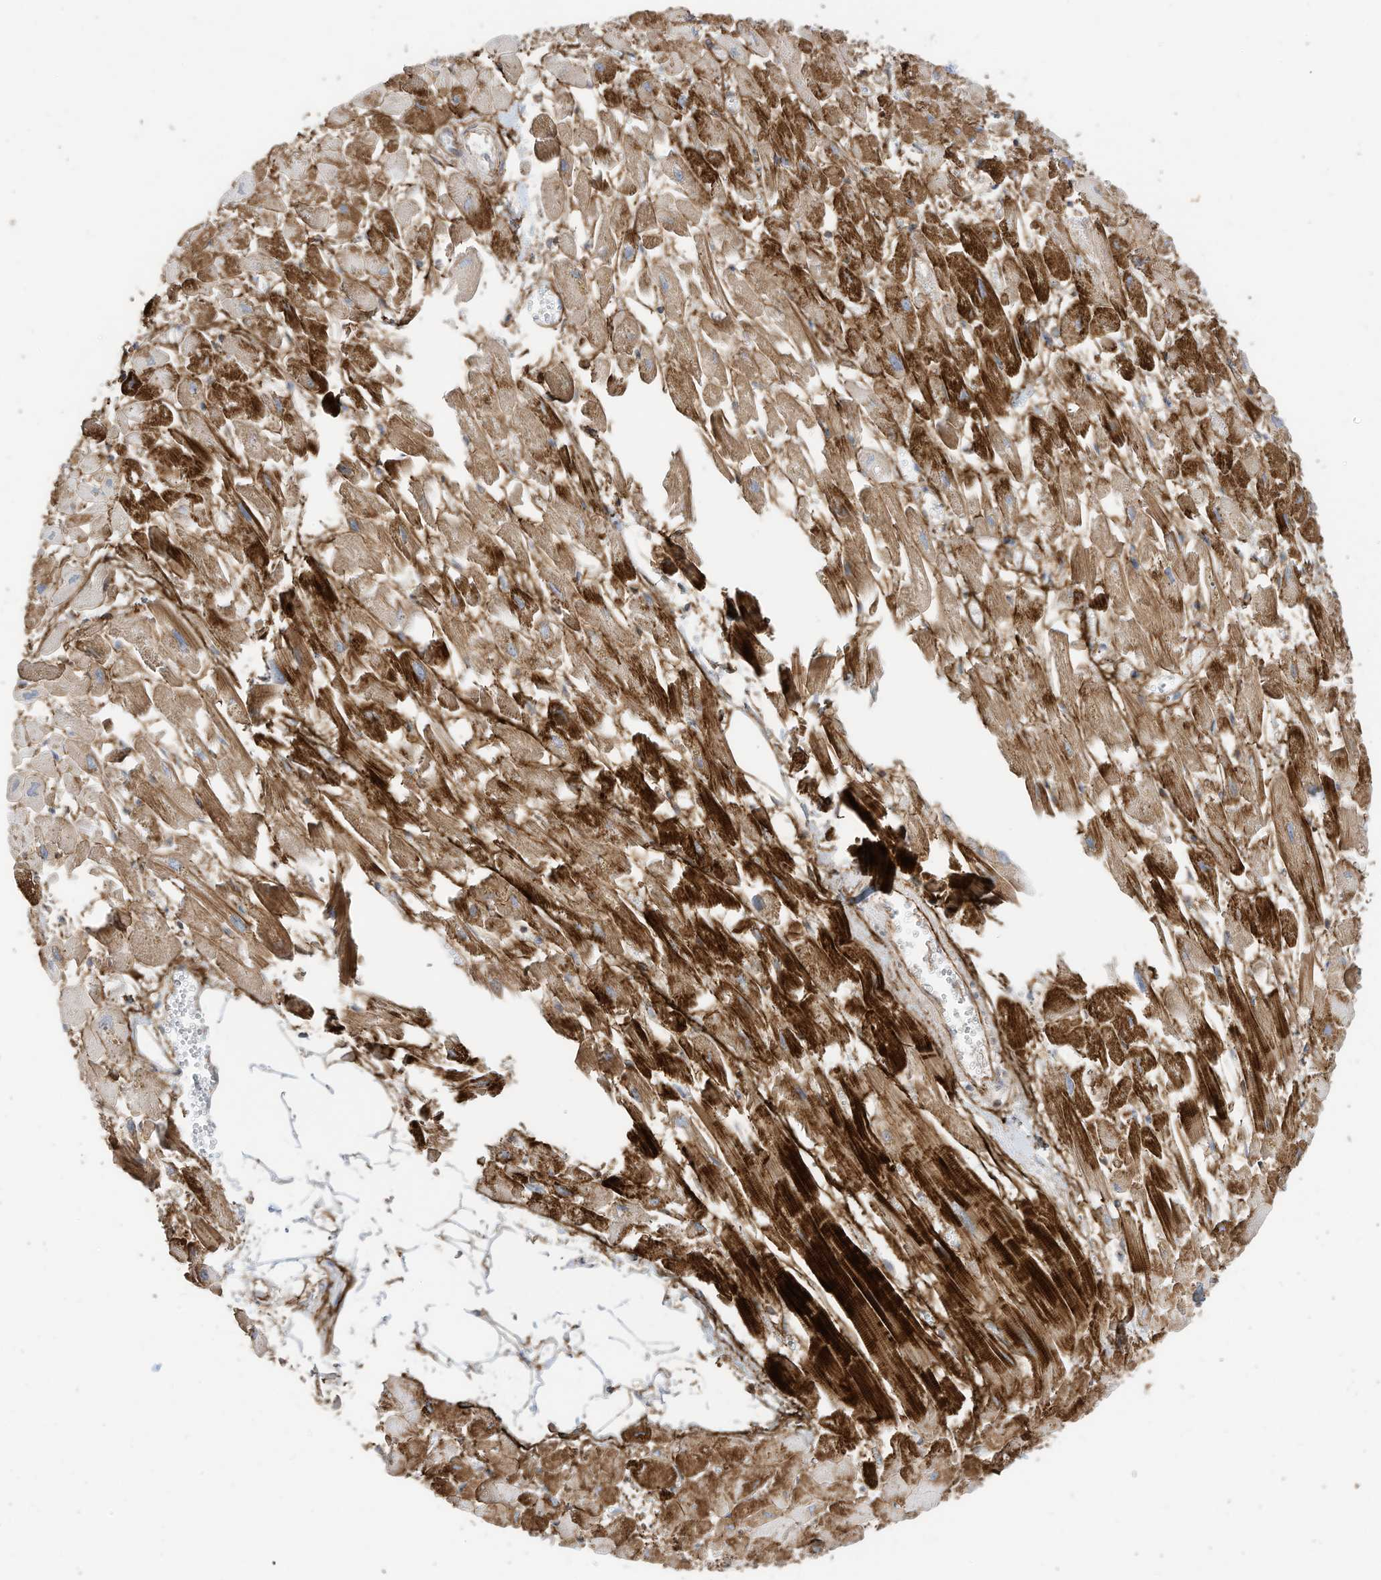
{"staining": {"intensity": "strong", "quantity": ">75%", "location": "cytoplasmic/membranous"}, "tissue": "heart muscle", "cell_type": "Cardiomyocytes", "image_type": "normal", "snomed": [{"axis": "morphology", "description": "Normal tissue, NOS"}, {"axis": "topography", "description": "Heart"}], "caption": "Normal heart muscle was stained to show a protein in brown. There is high levels of strong cytoplasmic/membranous positivity in approximately >75% of cardiomyocytes. The staining is performed using DAB (3,3'-diaminobenzidine) brown chromogen to label protein expression. The nuclei are counter-stained blue using hematoxylin.", "gene": "TRNAU1AP", "patient": {"sex": "female", "age": 64}}